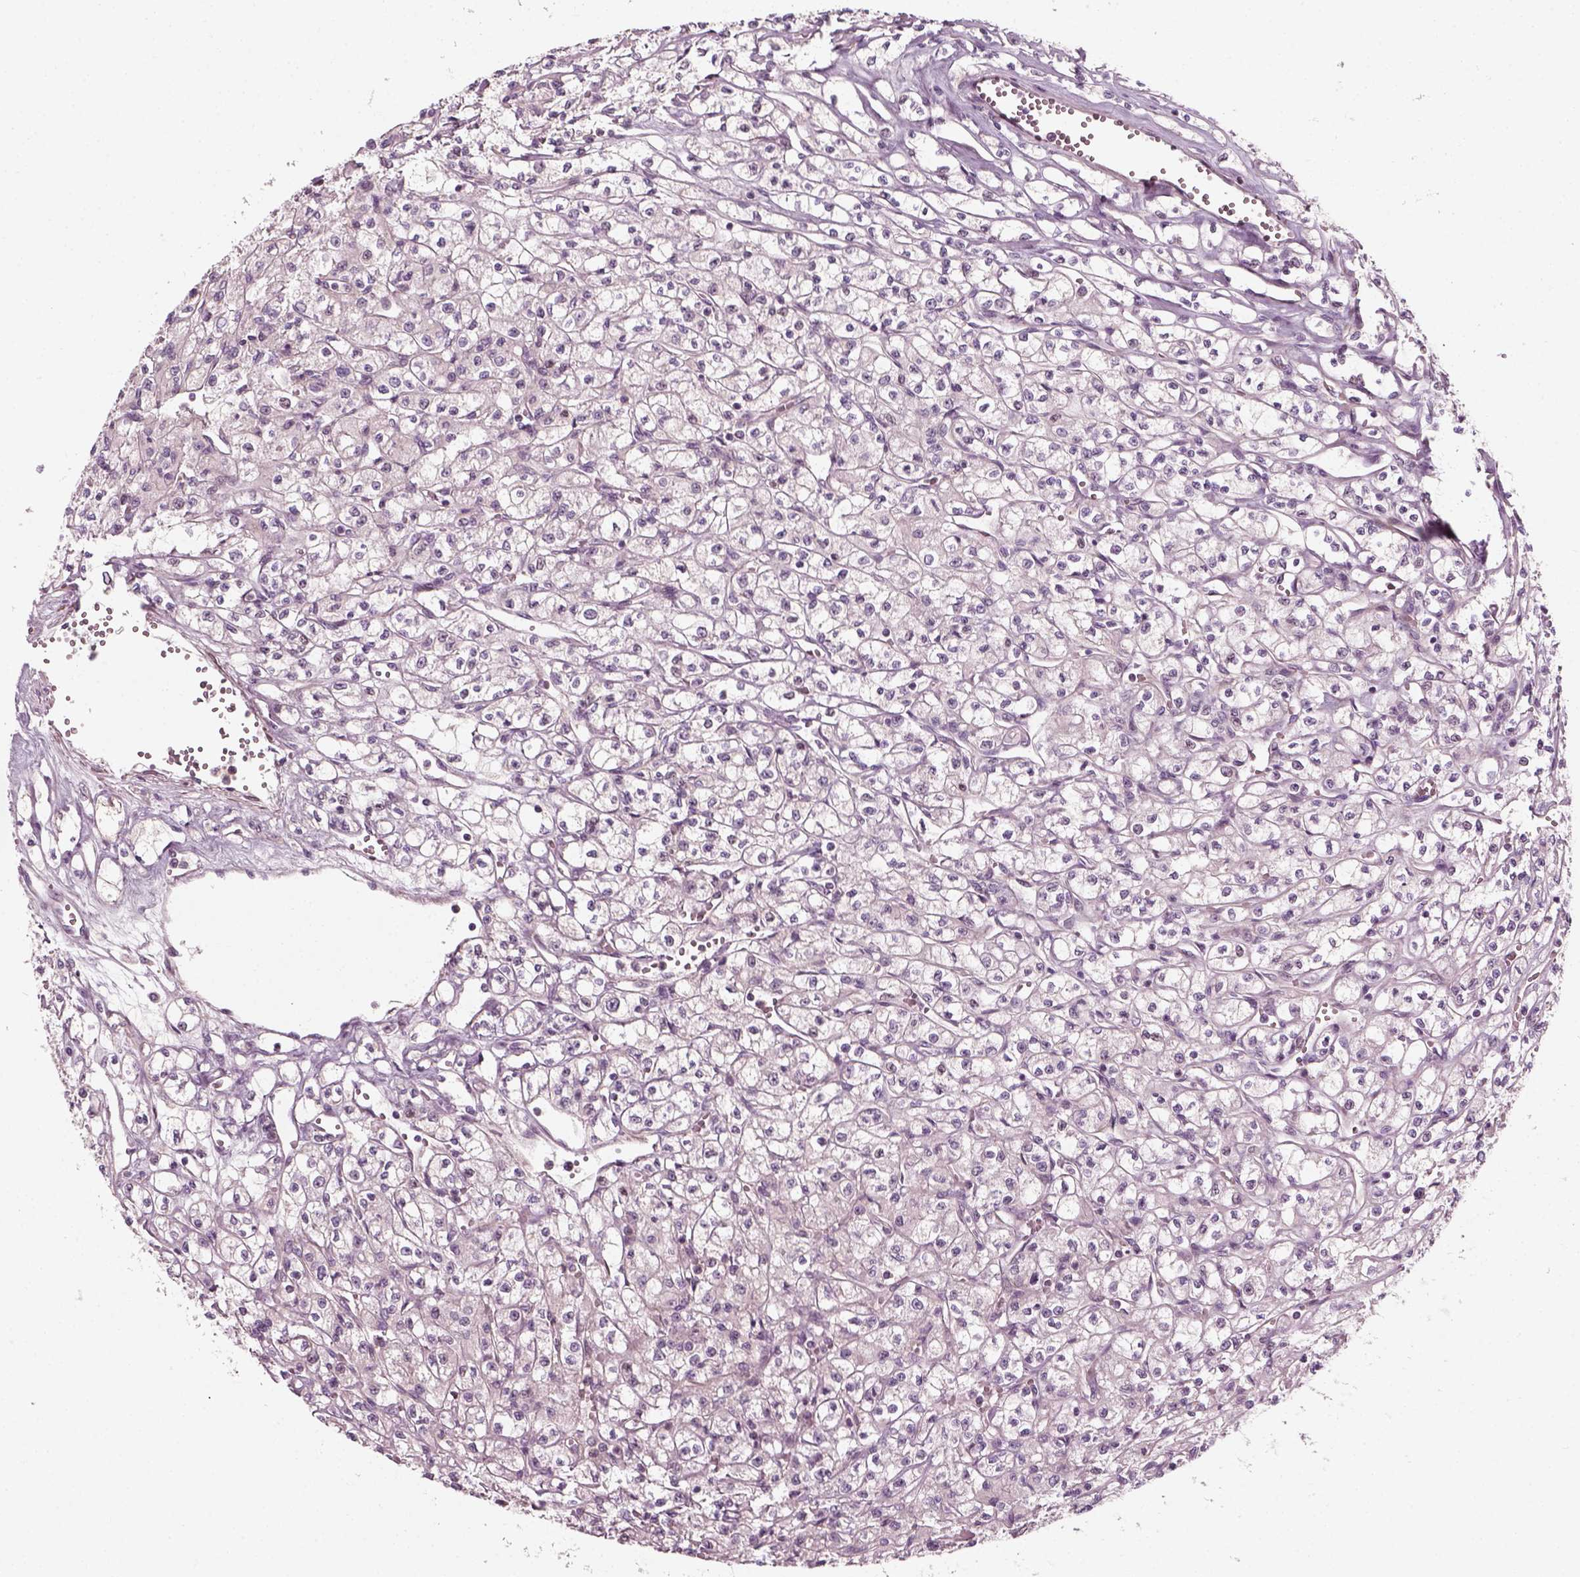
{"staining": {"intensity": "negative", "quantity": "none", "location": "none"}, "tissue": "renal cancer", "cell_type": "Tumor cells", "image_type": "cancer", "snomed": [{"axis": "morphology", "description": "Adenocarcinoma, NOS"}, {"axis": "topography", "description": "Kidney"}], "caption": "A micrograph of renal cancer (adenocarcinoma) stained for a protein exhibits no brown staining in tumor cells. (DAB IHC with hematoxylin counter stain).", "gene": "DNASE1L1", "patient": {"sex": "female", "age": 70}}